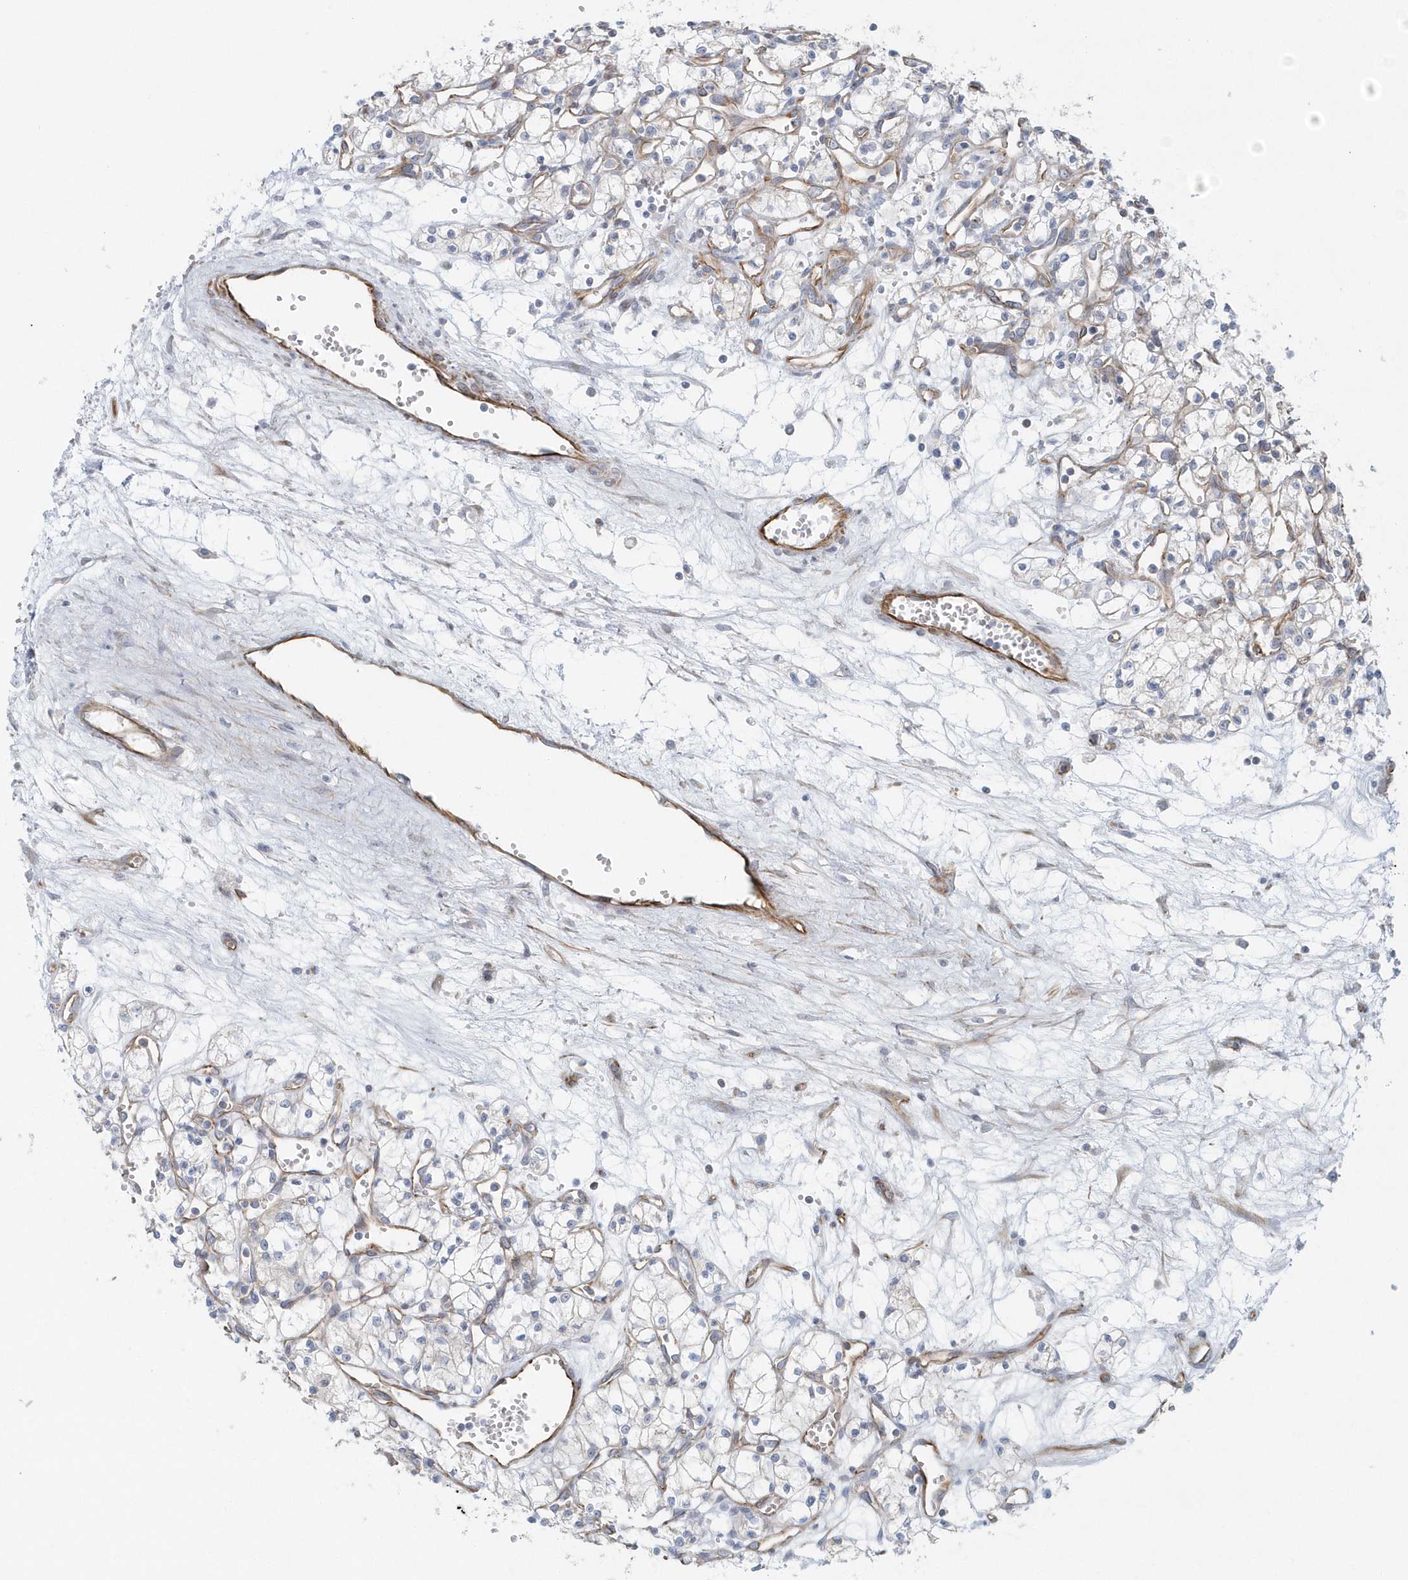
{"staining": {"intensity": "negative", "quantity": "none", "location": "none"}, "tissue": "renal cancer", "cell_type": "Tumor cells", "image_type": "cancer", "snomed": [{"axis": "morphology", "description": "Adenocarcinoma, NOS"}, {"axis": "topography", "description": "Kidney"}], "caption": "Immunohistochemistry (IHC) photomicrograph of neoplastic tissue: human renal adenocarcinoma stained with DAB displays no significant protein expression in tumor cells.", "gene": "GPR152", "patient": {"sex": "male", "age": 59}}